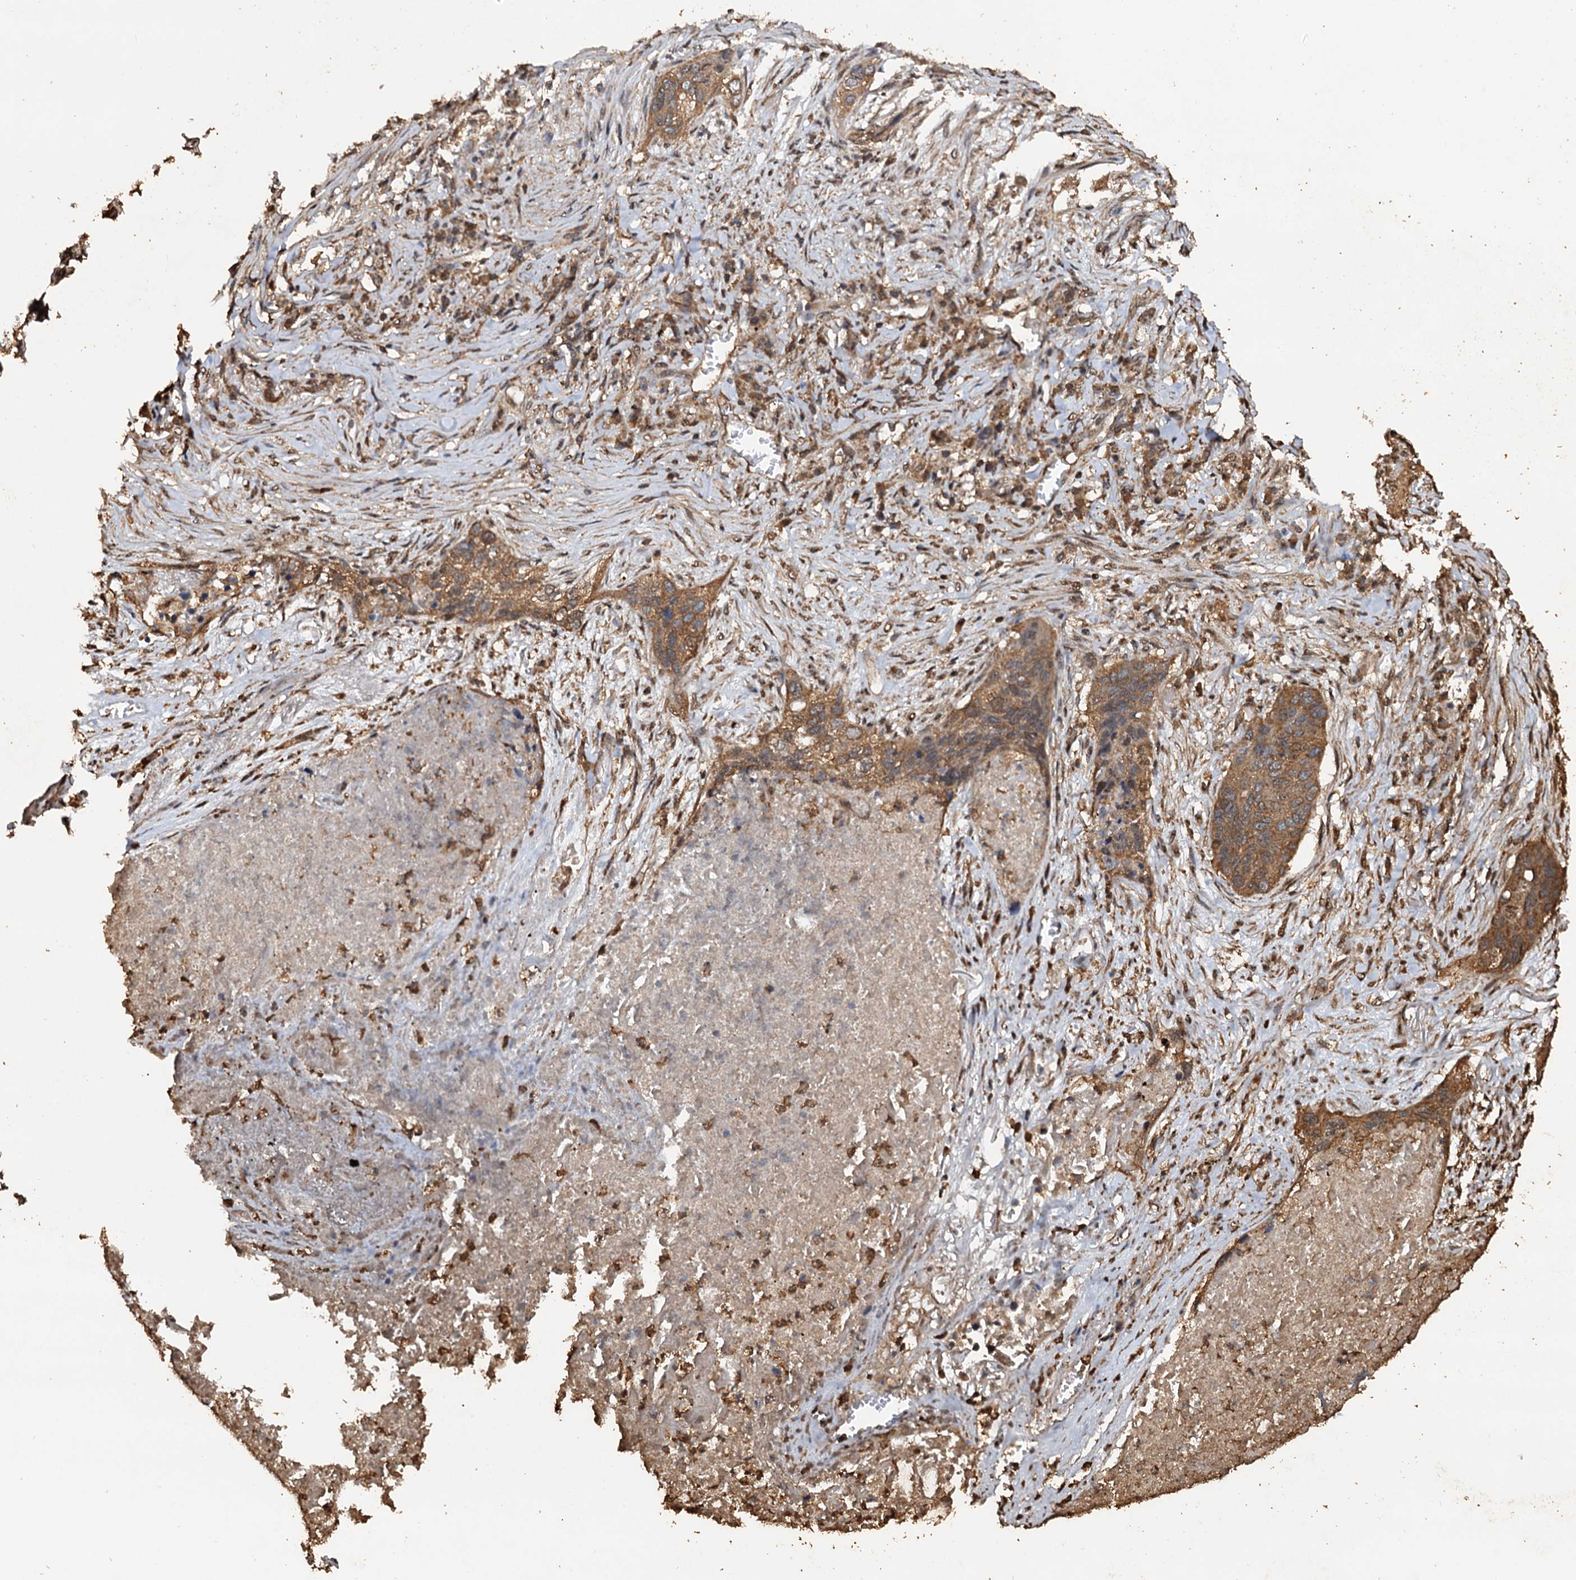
{"staining": {"intensity": "moderate", "quantity": ">75%", "location": "cytoplasmic/membranous"}, "tissue": "lung cancer", "cell_type": "Tumor cells", "image_type": "cancer", "snomed": [{"axis": "morphology", "description": "Squamous cell carcinoma, NOS"}, {"axis": "topography", "description": "Lung"}], "caption": "DAB immunohistochemical staining of human lung squamous cell carcinoma demonstrates moderate cytoplasmic/membranous protein positivity in about >75% of tumor cells. The staining was performed using DAB, with brown indicating positive protein expression. Nuclei are stained blue with hematoxylin.", "gene": "PSMD9", "patient": {"sex": "female", "age": 63}}